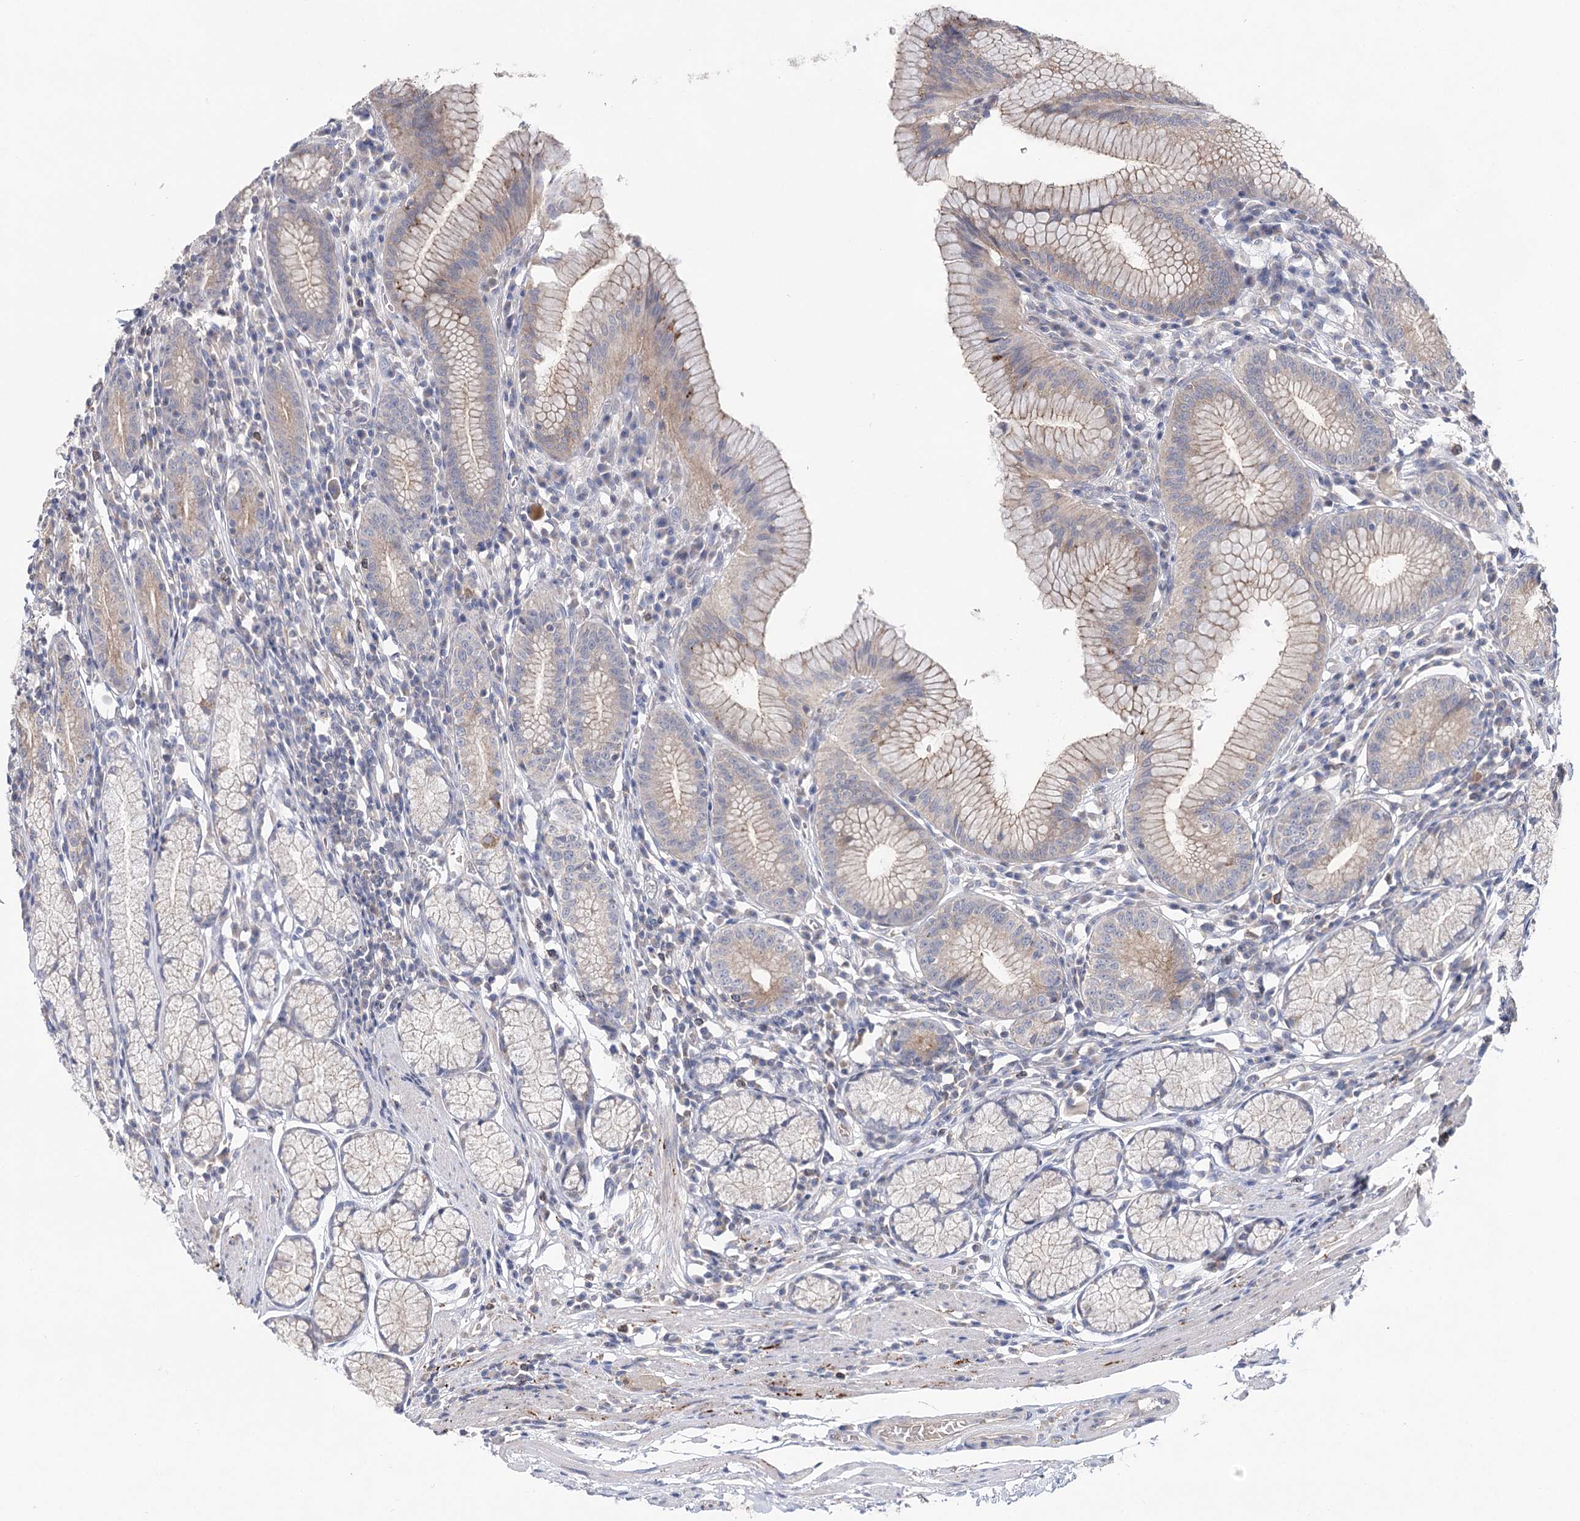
{"staining": {"intensity": "moderate", "quantity": "25%-75%", "location": "cytoplasmic/membranous"}, "tissue": "stomach", "cell_type": "Glandular cells", "image_type": "normal", "snomed": [{"axis": "morphology", "description": "Normal tissue, NOS"}, {"axis": "topography", "description": "Stomach"}], "caption": "High-magnification brightfield microscopy of normal stomach stained with DAB (3,3'-diaminobenzidine) (brown) and counterstained with hematoxylin (blue). glandular cells exhibit moderate cytoplasmic/membranous positivity is seen in about25%-75% of cells. The staining was performed using DAB, with brown indicating positive protein expression. Nuclei are stained blue with hematoxylin.", "gene": "AURKC", "patient": {"sex": "male", "age": 55}}